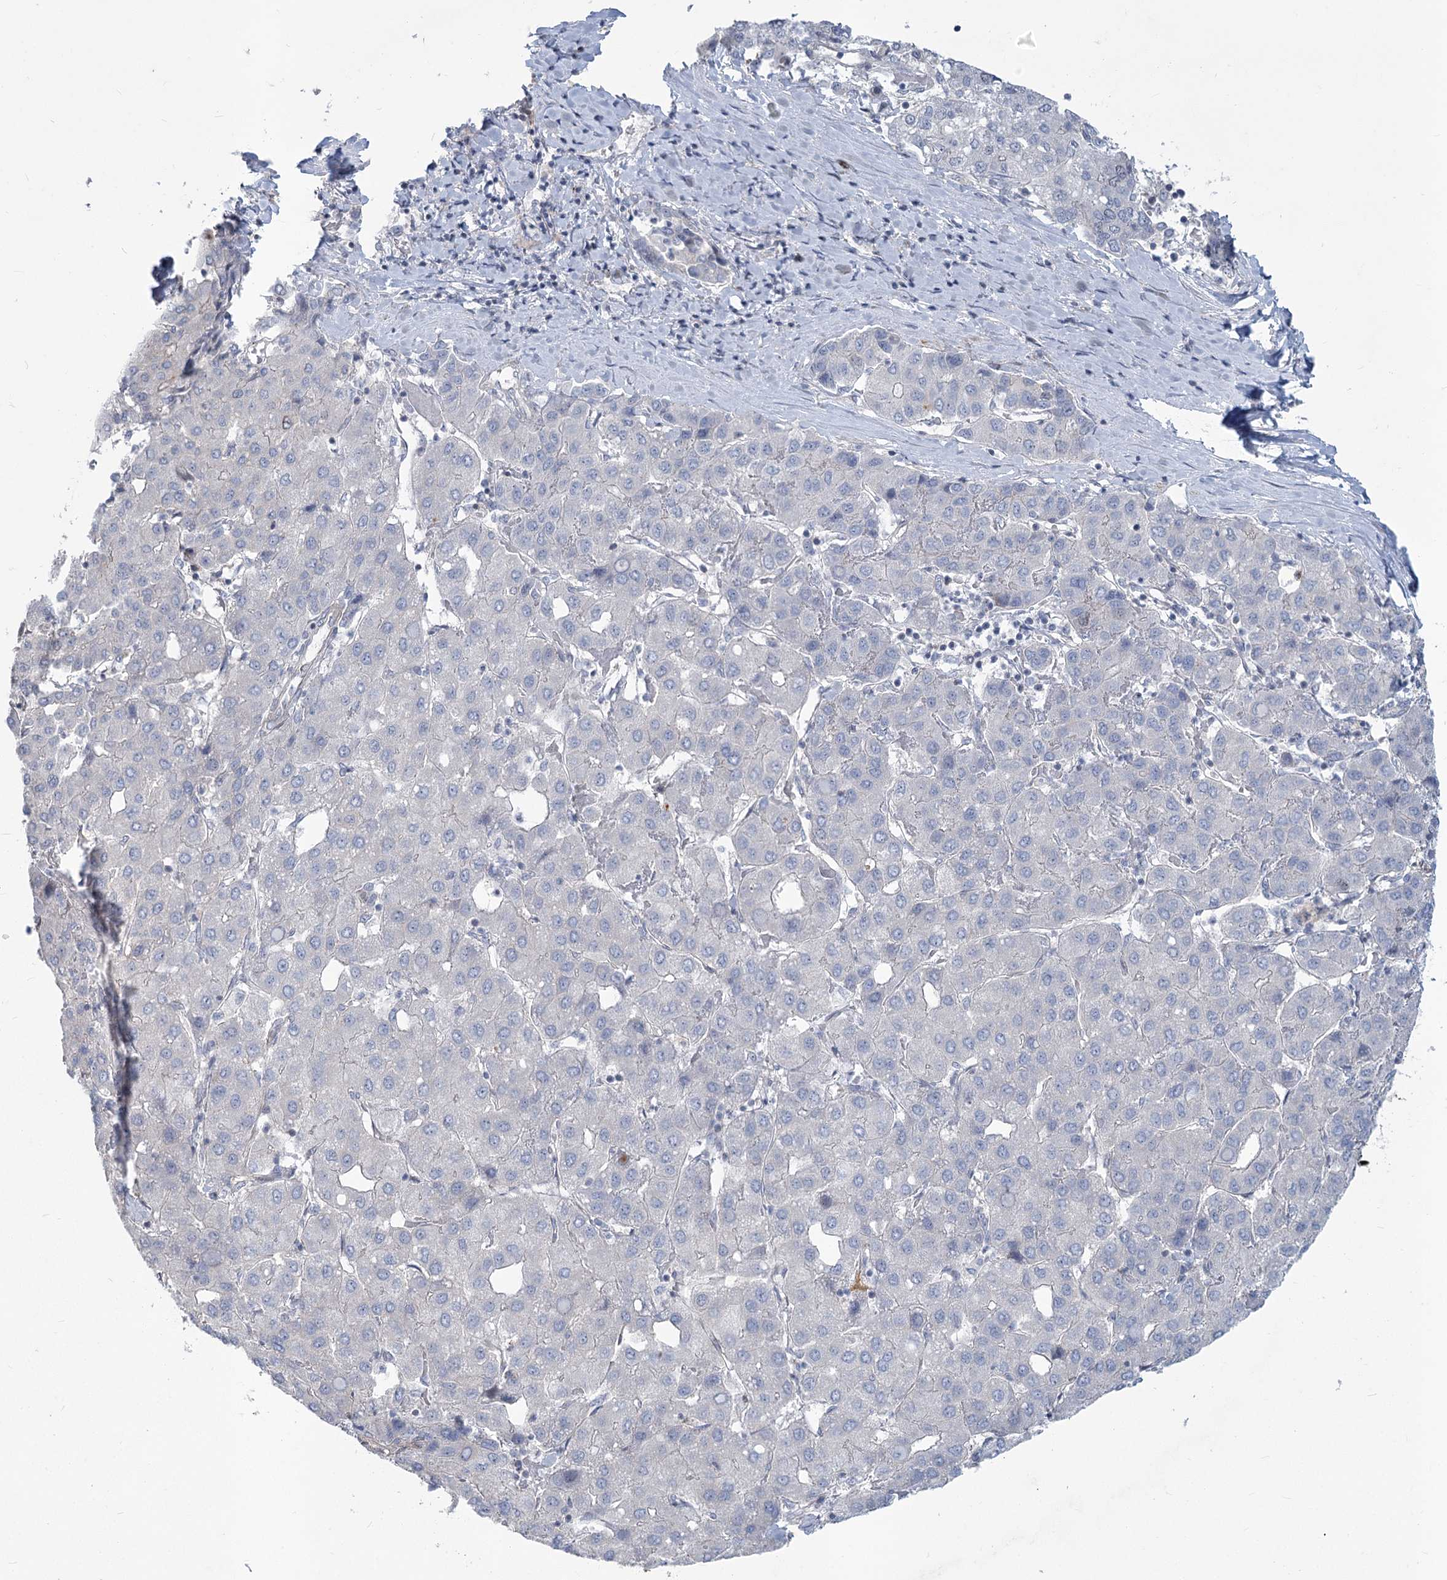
{"staining": {"intensity": "moderate", "quantity": "<25%", "location": "nuclear"}, "tissue": "liver cancer", "cell_type": "Tumor cells", "image_type": "cancer", "snomed": [{"axis": "morphology", "description": "Carcinoma, Hepatocellular, NOS"}, {"axis": "topography", "description": "Liver"}], "caption": "Tumor cells exhibit low levels of moderate nuclear staining in approximately <25% of cells in liver hepatocellular carcinoma.", "gene": "ABITRAM", "patient": {"sex": "male", "age": 65}}